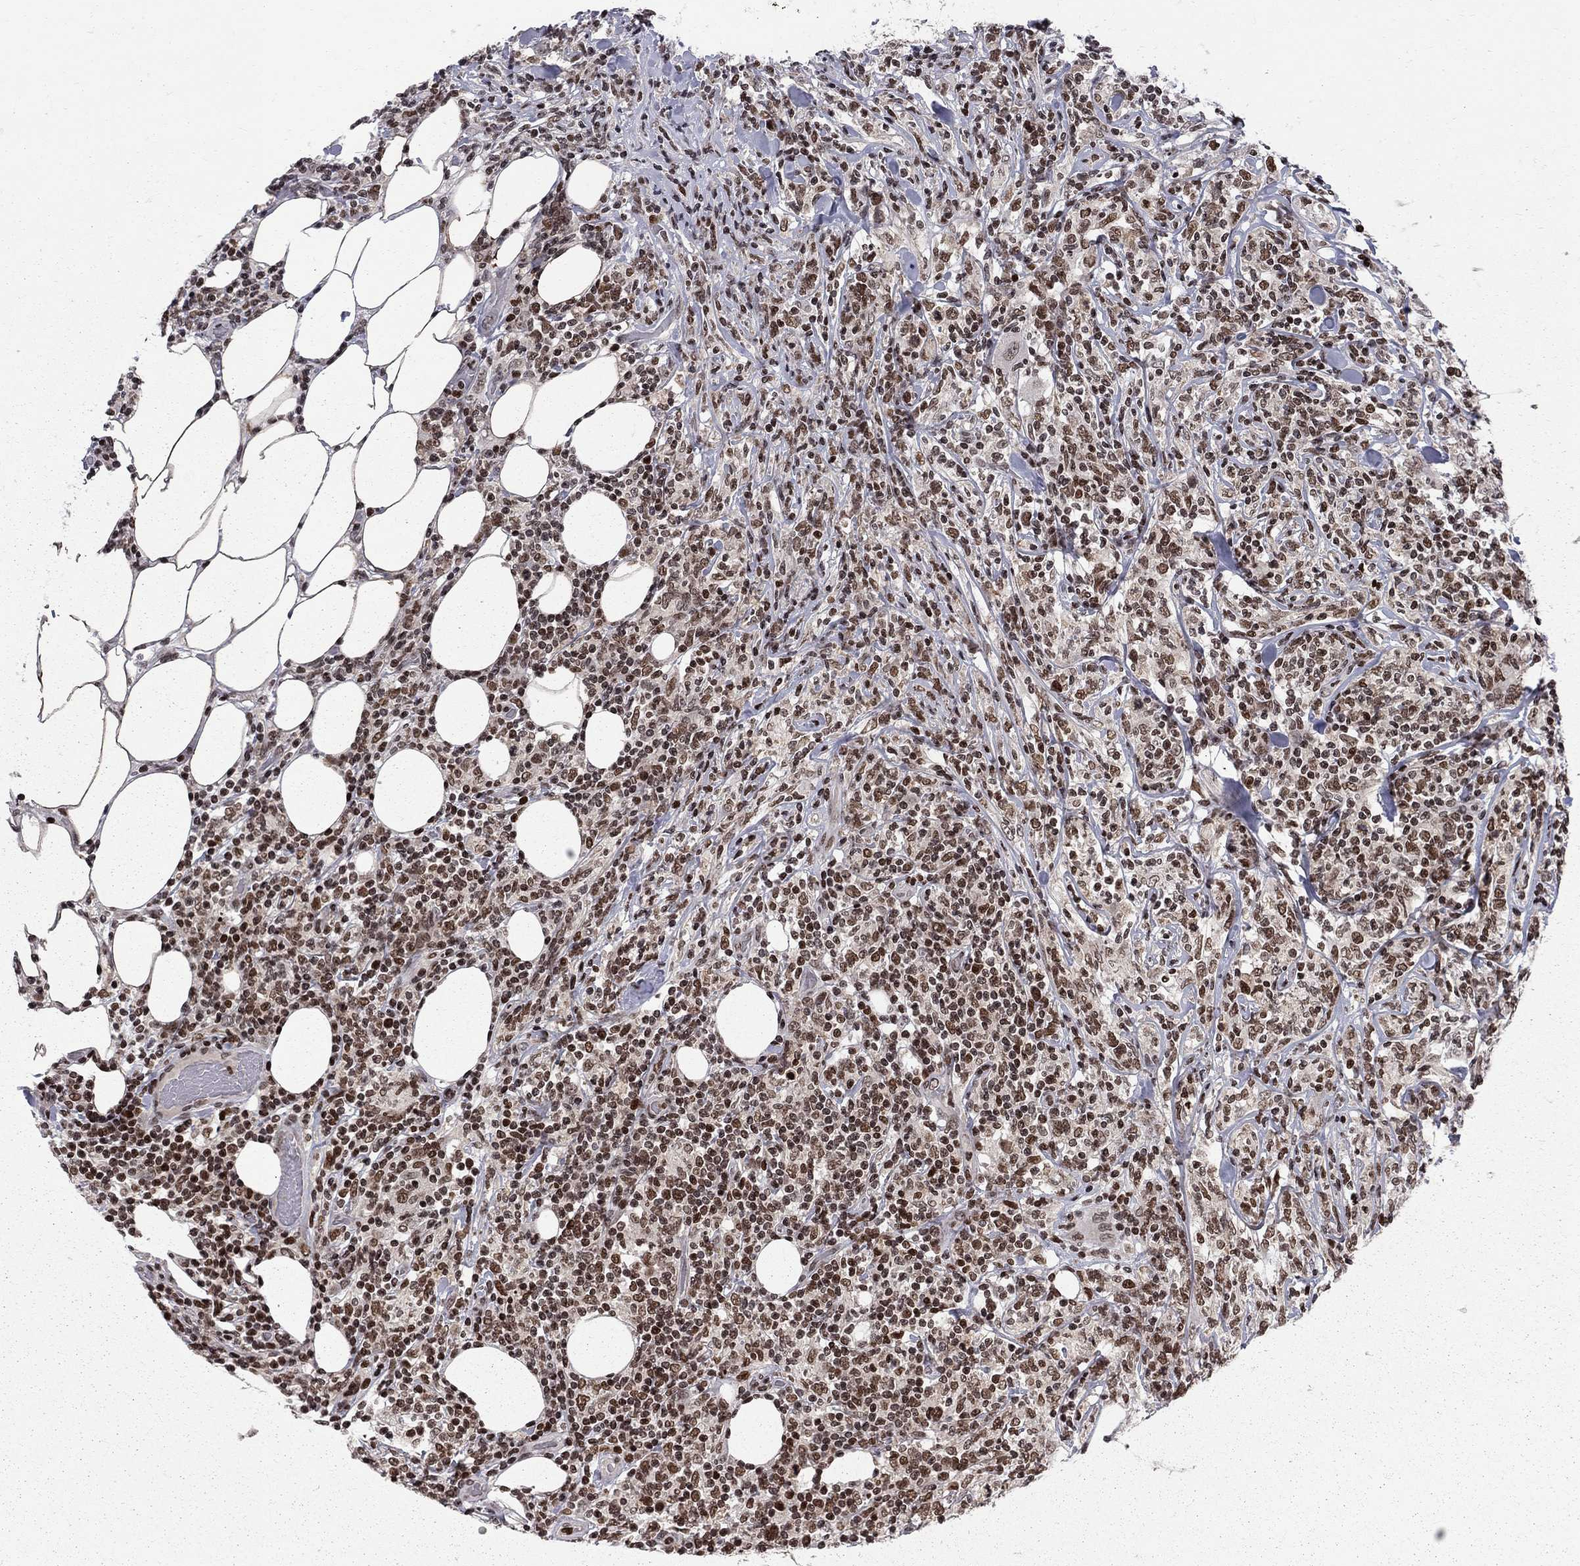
{"staining": {"intensity": "strong", "quantity": ">75%", "location": "nuclear"}, "tissue": "lymphoma", "cell_type": "Tumor cells", "image_type": "cancer", "snomed": [{"axis": "morphology", "description": "Malignant lymphoma, non-Hodgkin's type, High grade"}, {"axis": "topography", "description": "Lymph node"}], "caption": "DAB (3,3'-diaminobenzidine) immunohistochemical staining of human malignant lymphoma, non-Hodgkin's type (high-grade) reveals strong nuclear protein positivity in about >75% of tumor cells. Using DAB (3,3'-diaminobenzidine) (brown) and hematoxylin (blue) stains, captured at high magnification using brightfield microscopy.", "gene": "RNASEH2C", "patient": {"sex": "female", "age": 84}}